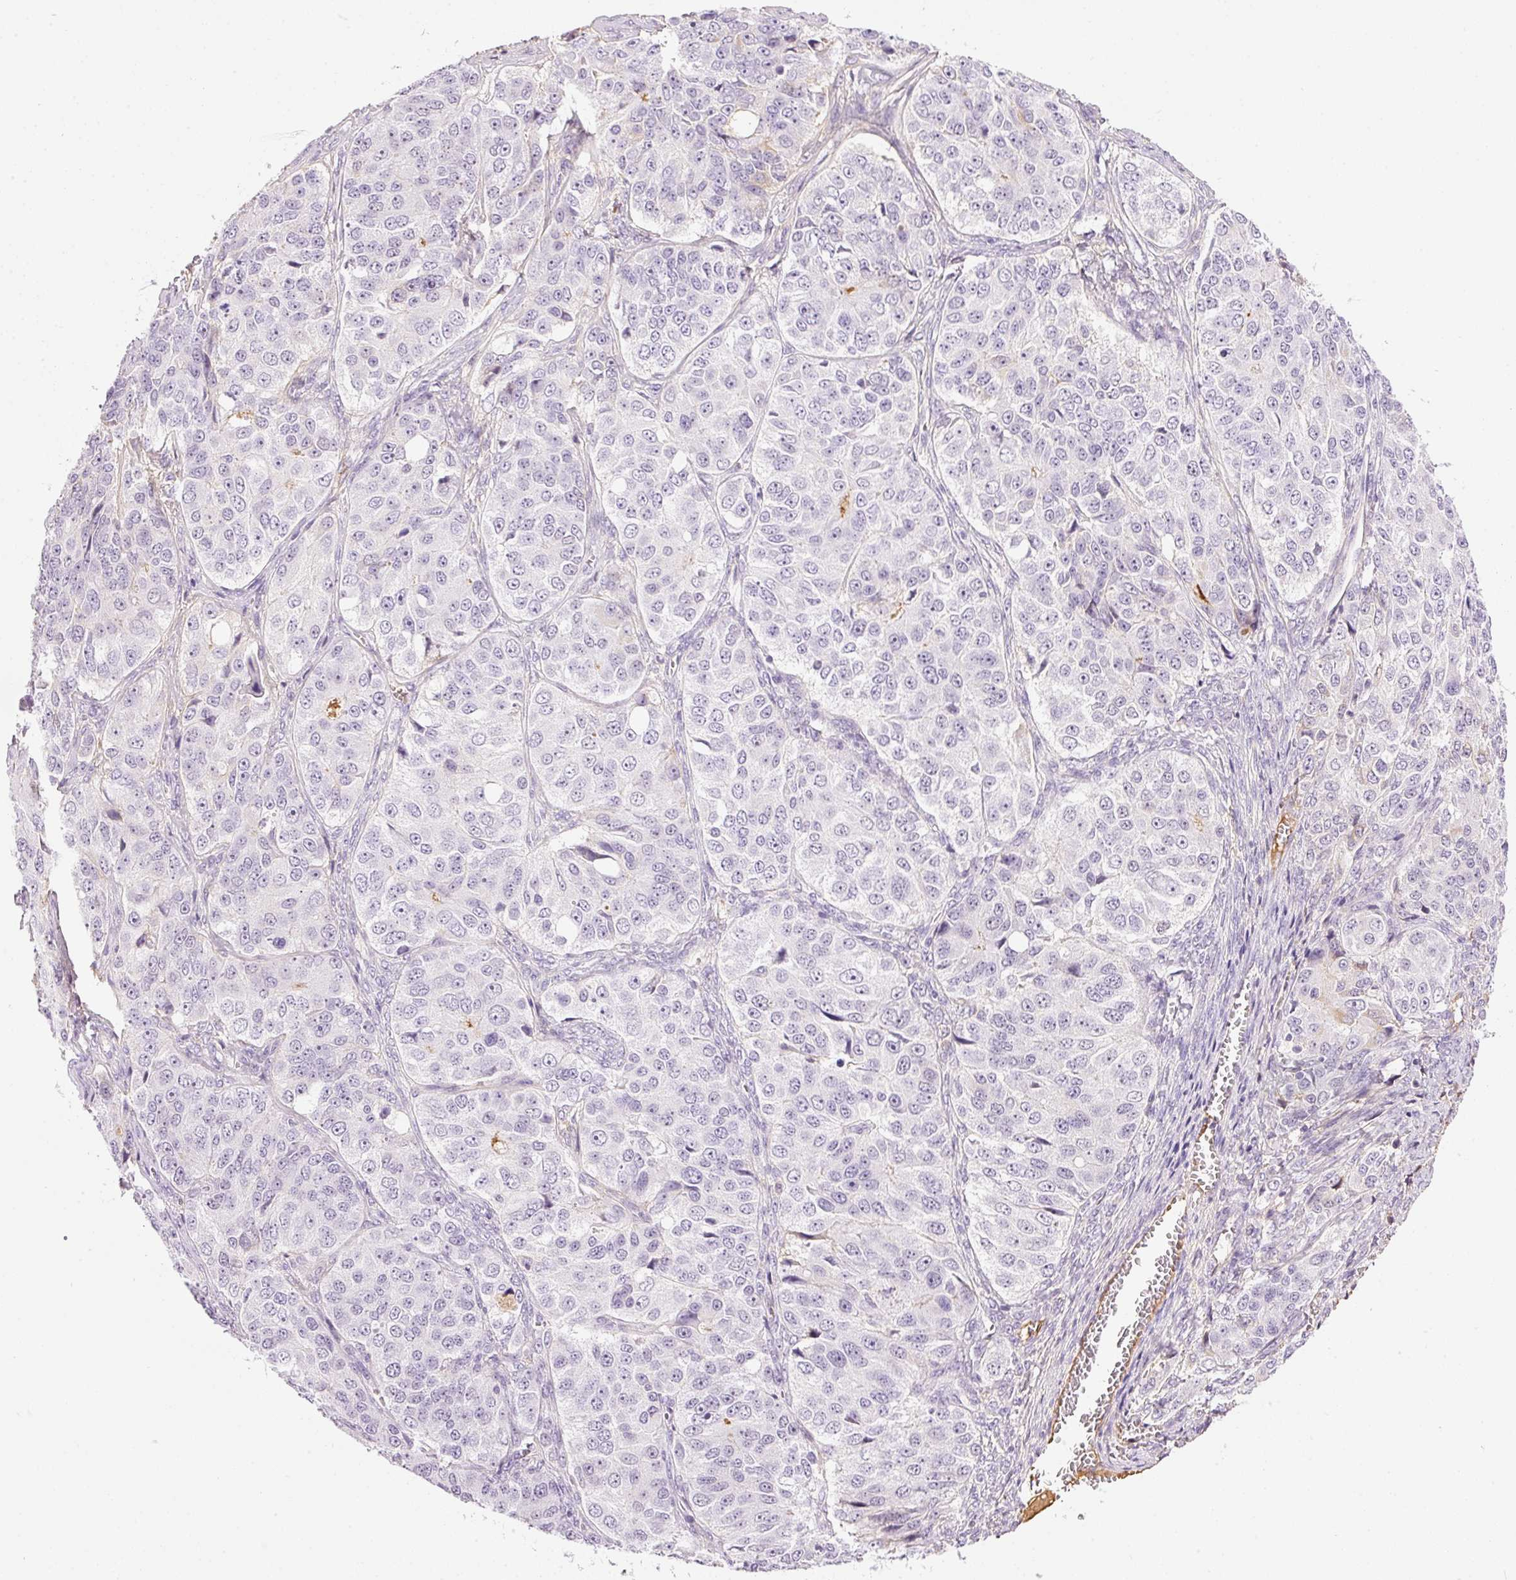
{"staining": {"intensity": "negative", "quantity": "none", "location": "none"}, "tissue": "ovarian cancer", "cell_type": "Tumor cells", "image_type": "cancer", "snomed": [{"axis": "morphology", "description": "Carcinoma, endometroid"}, {"axis": "topography", "description": "Ovary"}], "caption": "Ovarian cancer (endometroid carcinoma) was stained to show a protein in brown. There is no significant expression in tumor cells.", "gene": "PRPF38B", "patient": {"sex": "female", "age": 51}}